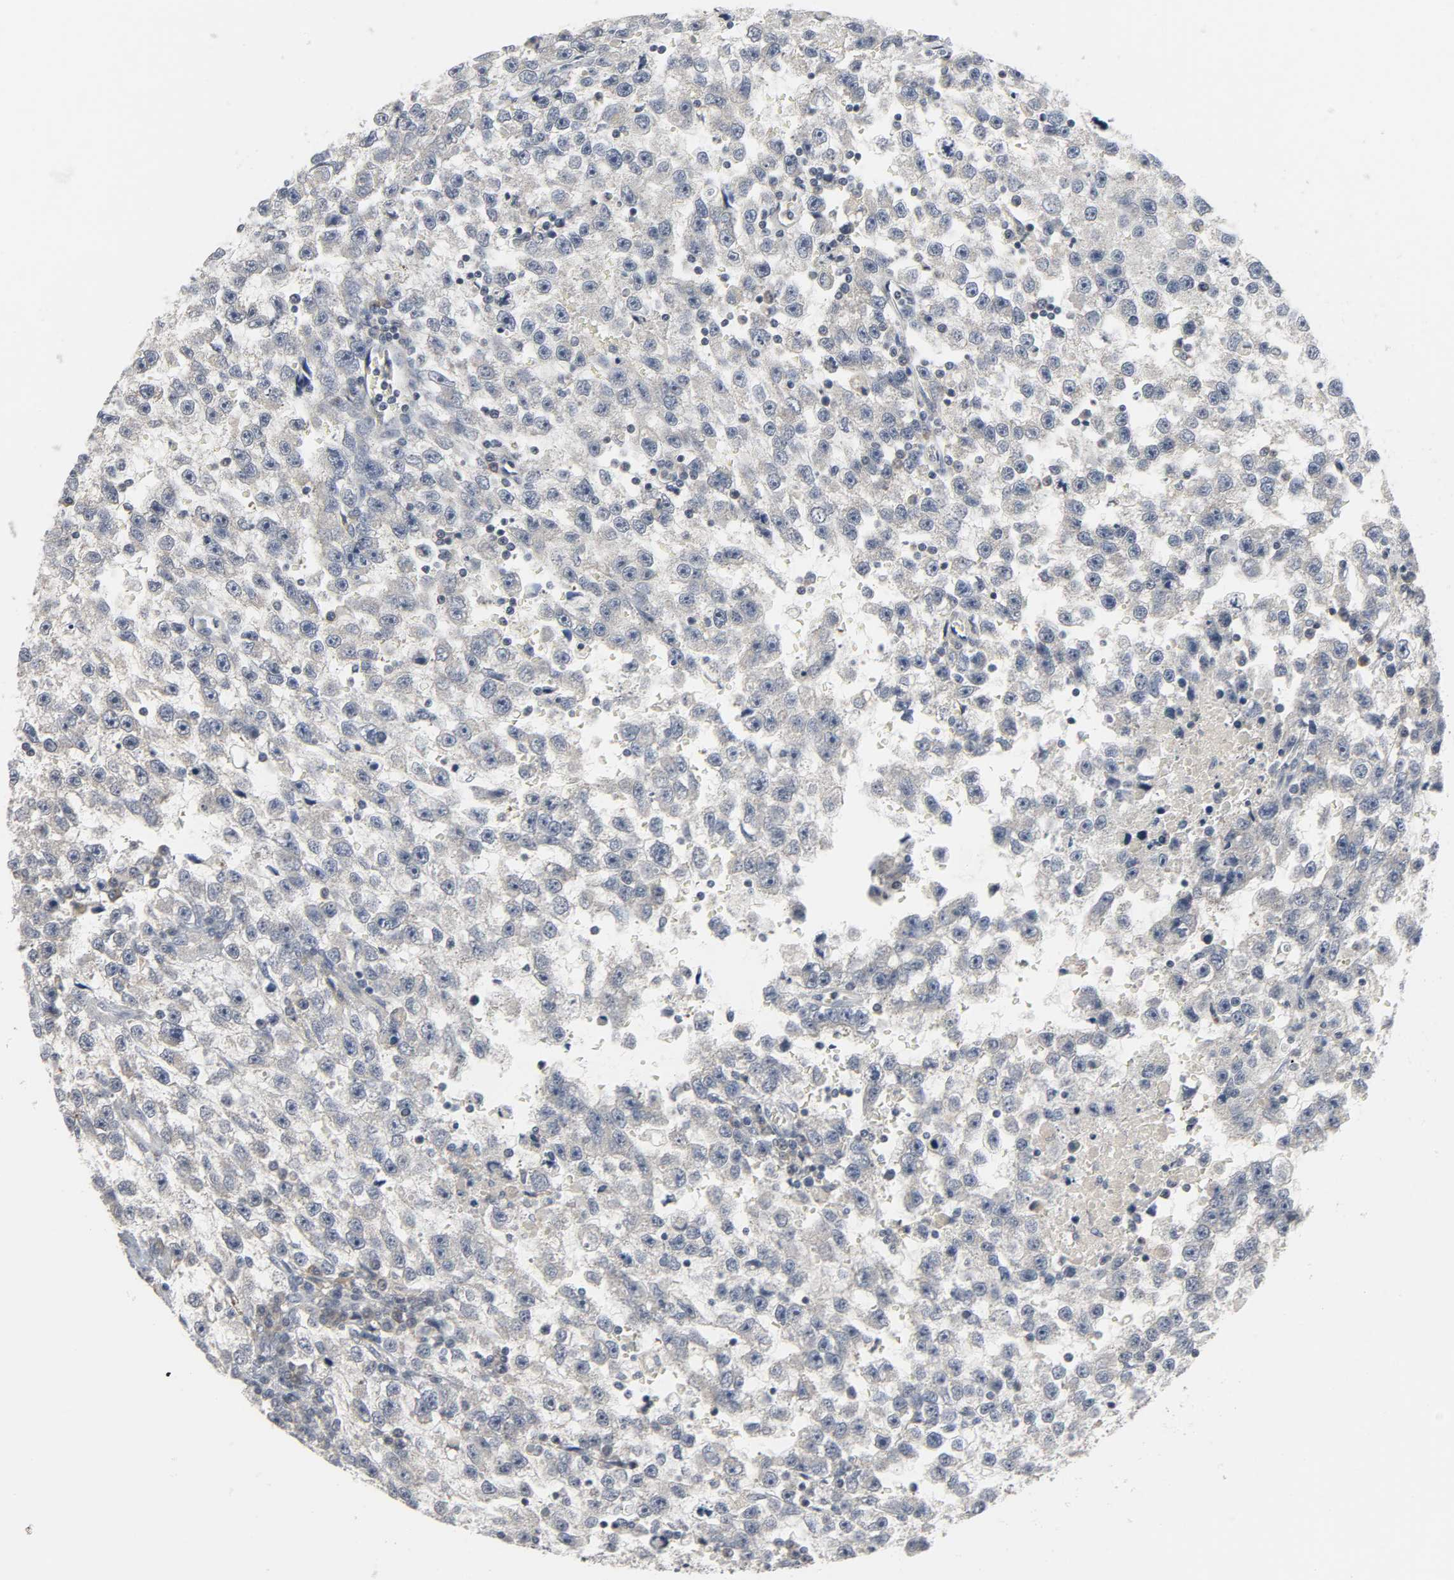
{"staining": {"intensity": "weak", "quantity": "25%-75%", "location": "cytoplasmic/membranous"}, "tissue": "testis cancer", "cell_type": "Tumor cells", "image_type": "cancer", "snomed": [{"axis": "morphology", "description": "Seminoma, NOS"}, {"axis": "topography", "description": "Testis"}], "caption": "The photomicrograph reveals immunohistochemical staining of seminoma (testis). There is weak cytoplasmic/membranous positivity is appreciated in approximately 25%-75% of tumor cells. Ihc stains the protein in brown and the nuclei are stained blue.", "gene": "CLIP1", "patient": {"sex": "male", "age": 33}}